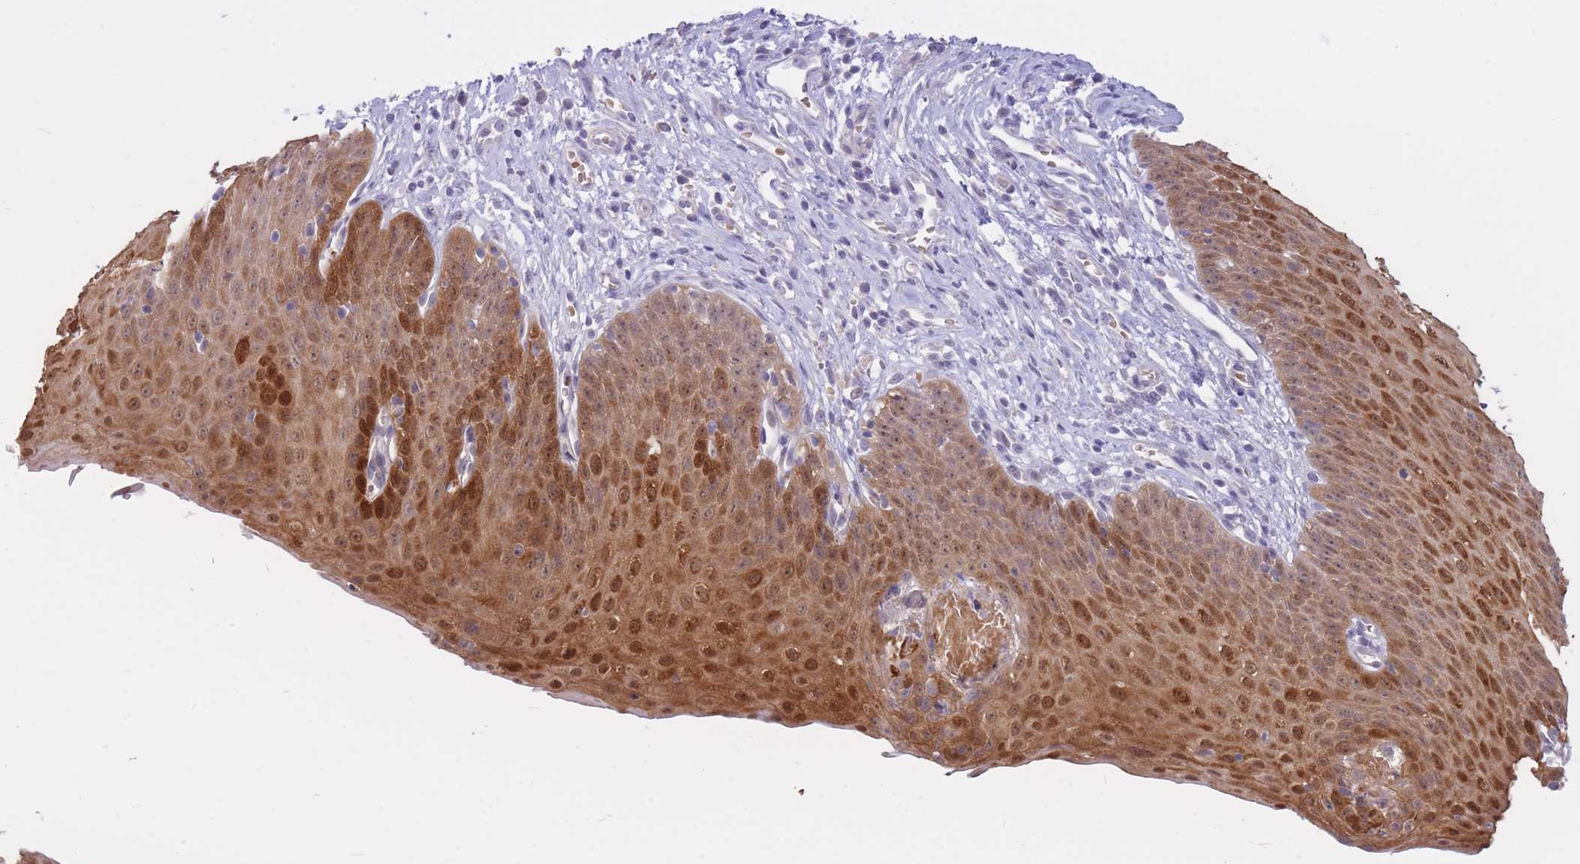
{"staining": {"intensity": "moderate", "quantity": ">75%", "location": "cytoplasmic/membranous,nuclear"}, "tissue": "esophagus", "cell_type": "Squamous epithelial cells", "image_type": "normal", "snomed": [{"axis": "morphology", "description": "Normal tissue, NOS"}, {"axis": "topography", "description": "Esophagus"}], "caption": "Moderate cytoplasmic/membranous,nuclear protein positivity is present in about >75% of squamous epithelial cells in esophagus.", "gene": "FBXO46", "patient": {"sex": "male", "age": 71}}